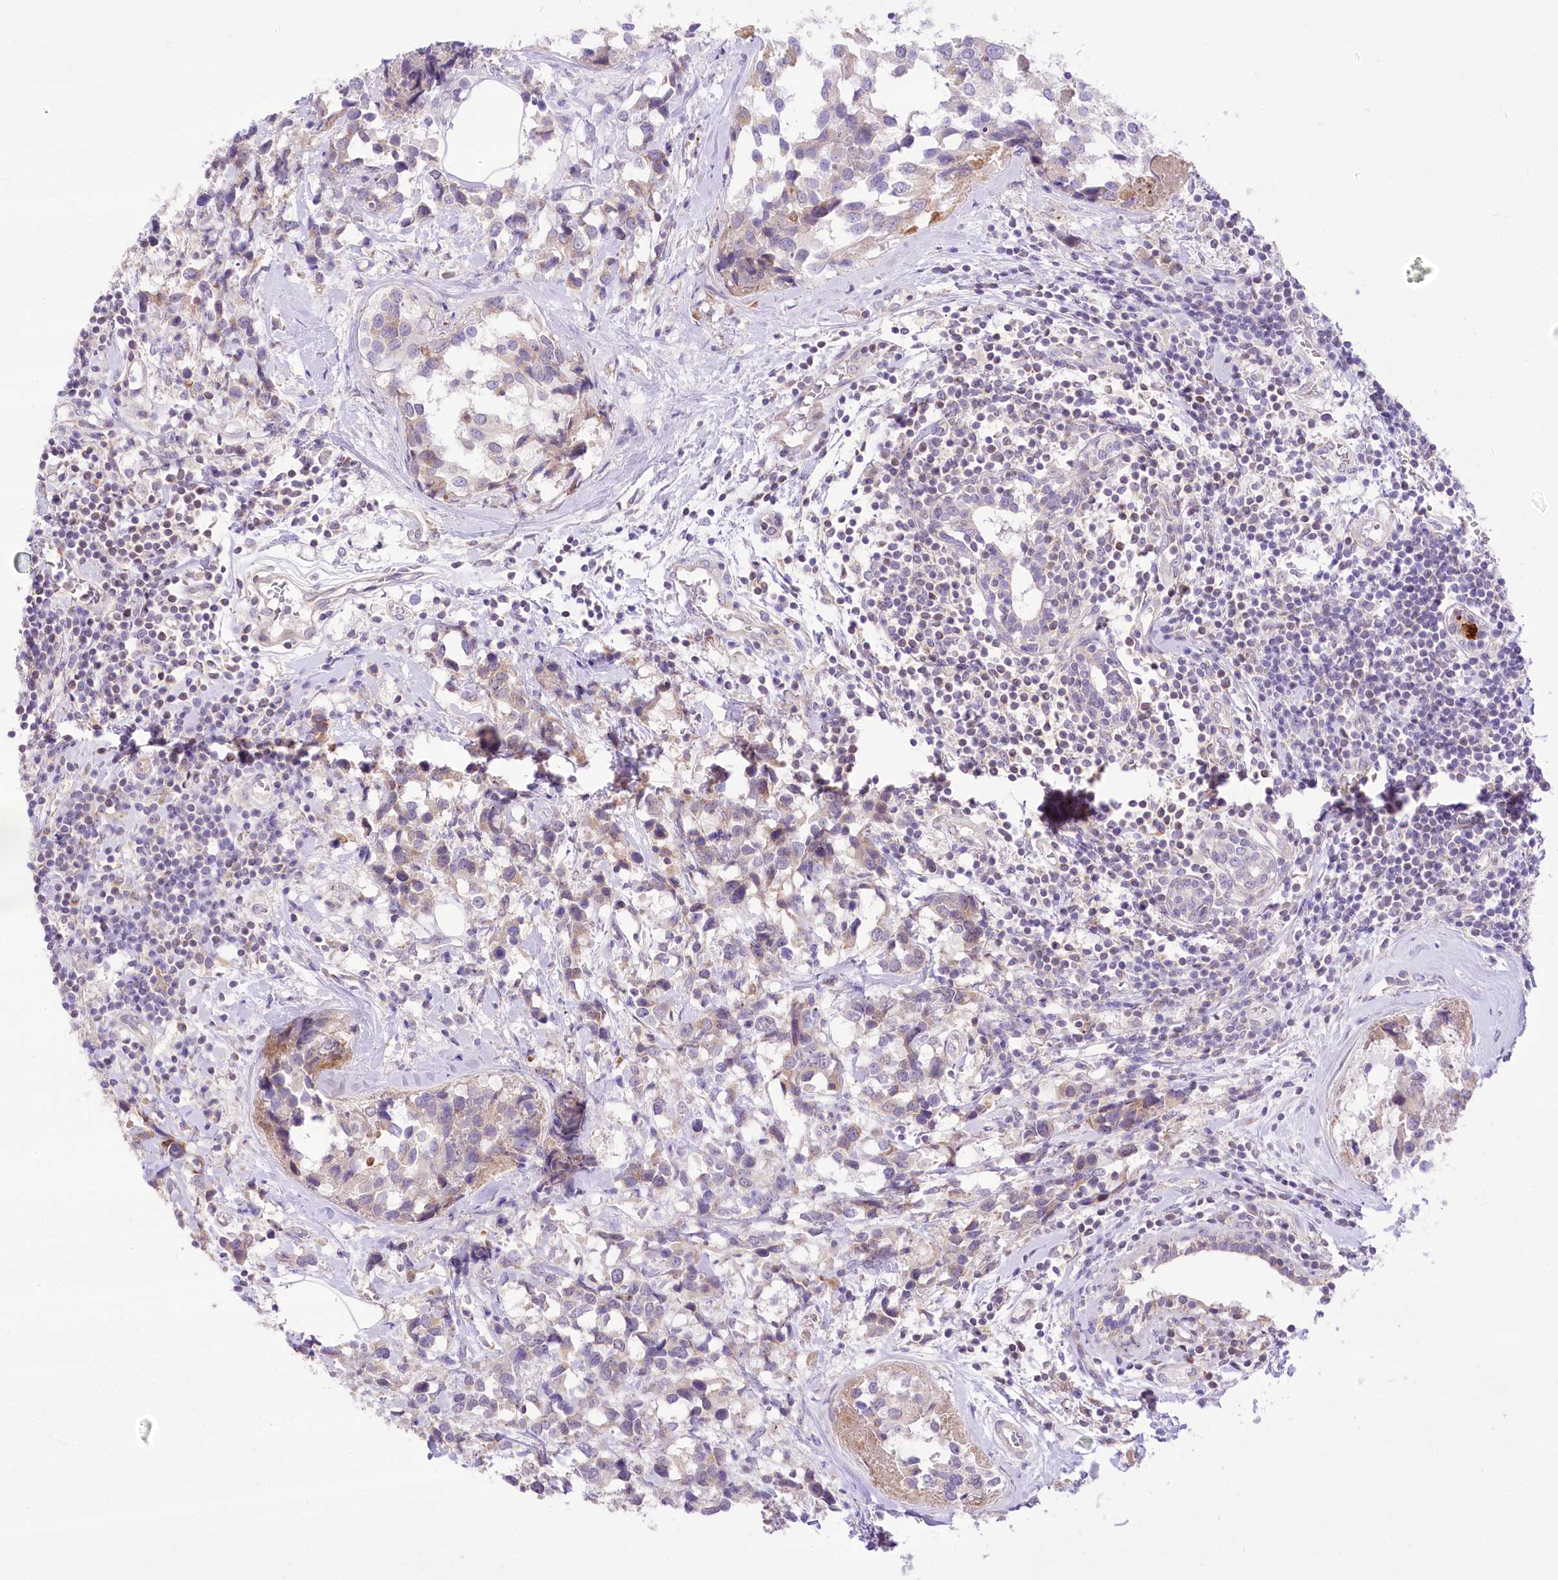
{"staining": {"intensity": "negative", "quantity": "none", "location": "none"}, "tissue": "breast cancer", "cell_type": "Tumor cells", "image_type": "cancer", "snomed": [{"axis": "morphology", "description": "Lobular carcinoma"}, {"axis": "topography", "description": "Breast"}], "caption": "The immunohistochemistry (IHC) photomicrograph has no significant positivity in tumor cells of breast cancer tissue.", "gene": "HELT", "patient": {"sex": "female", "age": 59}}